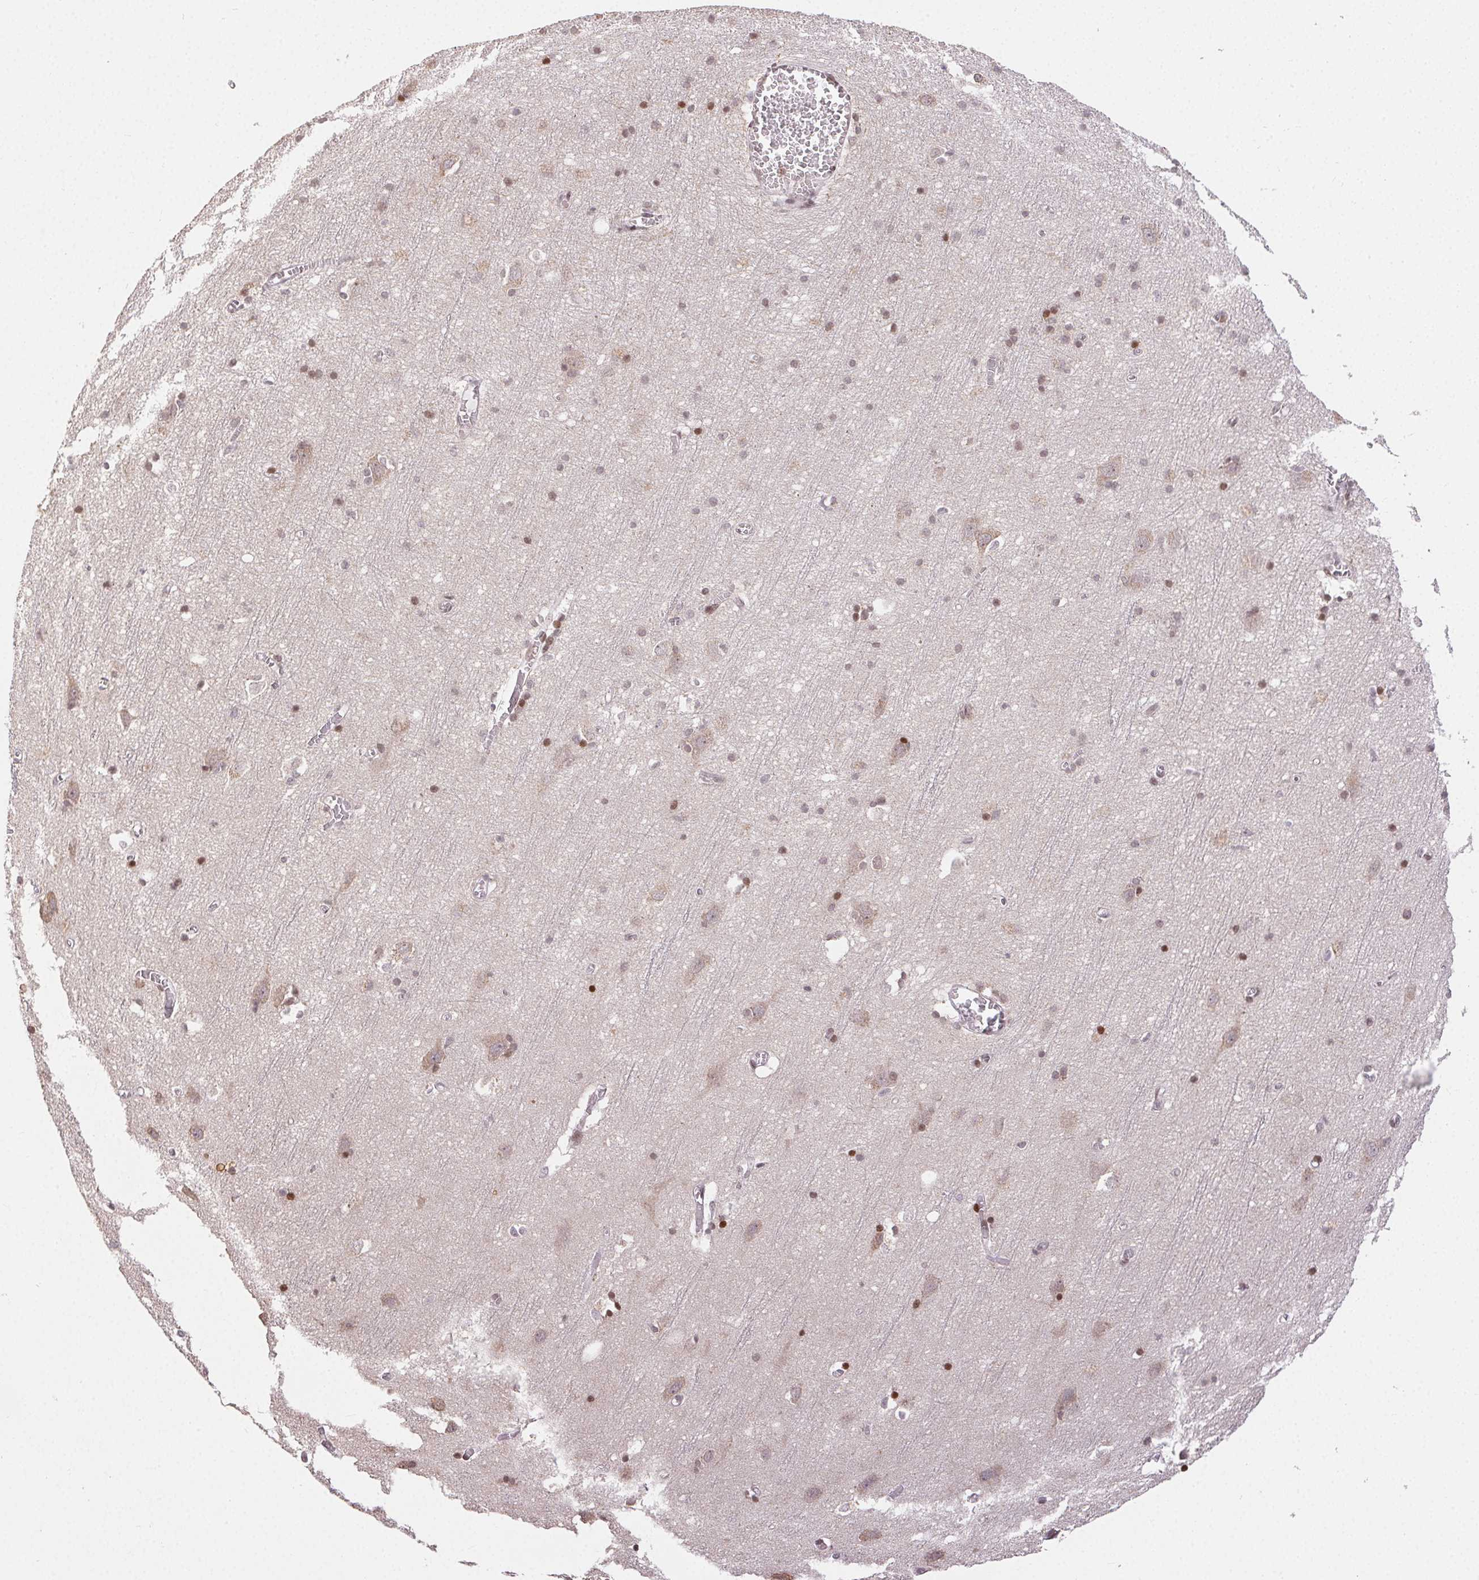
{"staining": {"intensity": "negative", "quantity": "none", "location": "none"}, "tissue": "cerebral cortex", "cell_type": "Endothelial cells", "image_type": "normal", "snomed": [{"axis": "morphology", "description": "Normal tissue, NOS"}, {"axis": "topography", "description": "Cerebral cortex"}], "caption": "The image exhibits no significant positivity in endothelial cells of cerebral cortex.", "gene": "MAPKAPK2", "patient": {"sex": "male", "age": 70}}